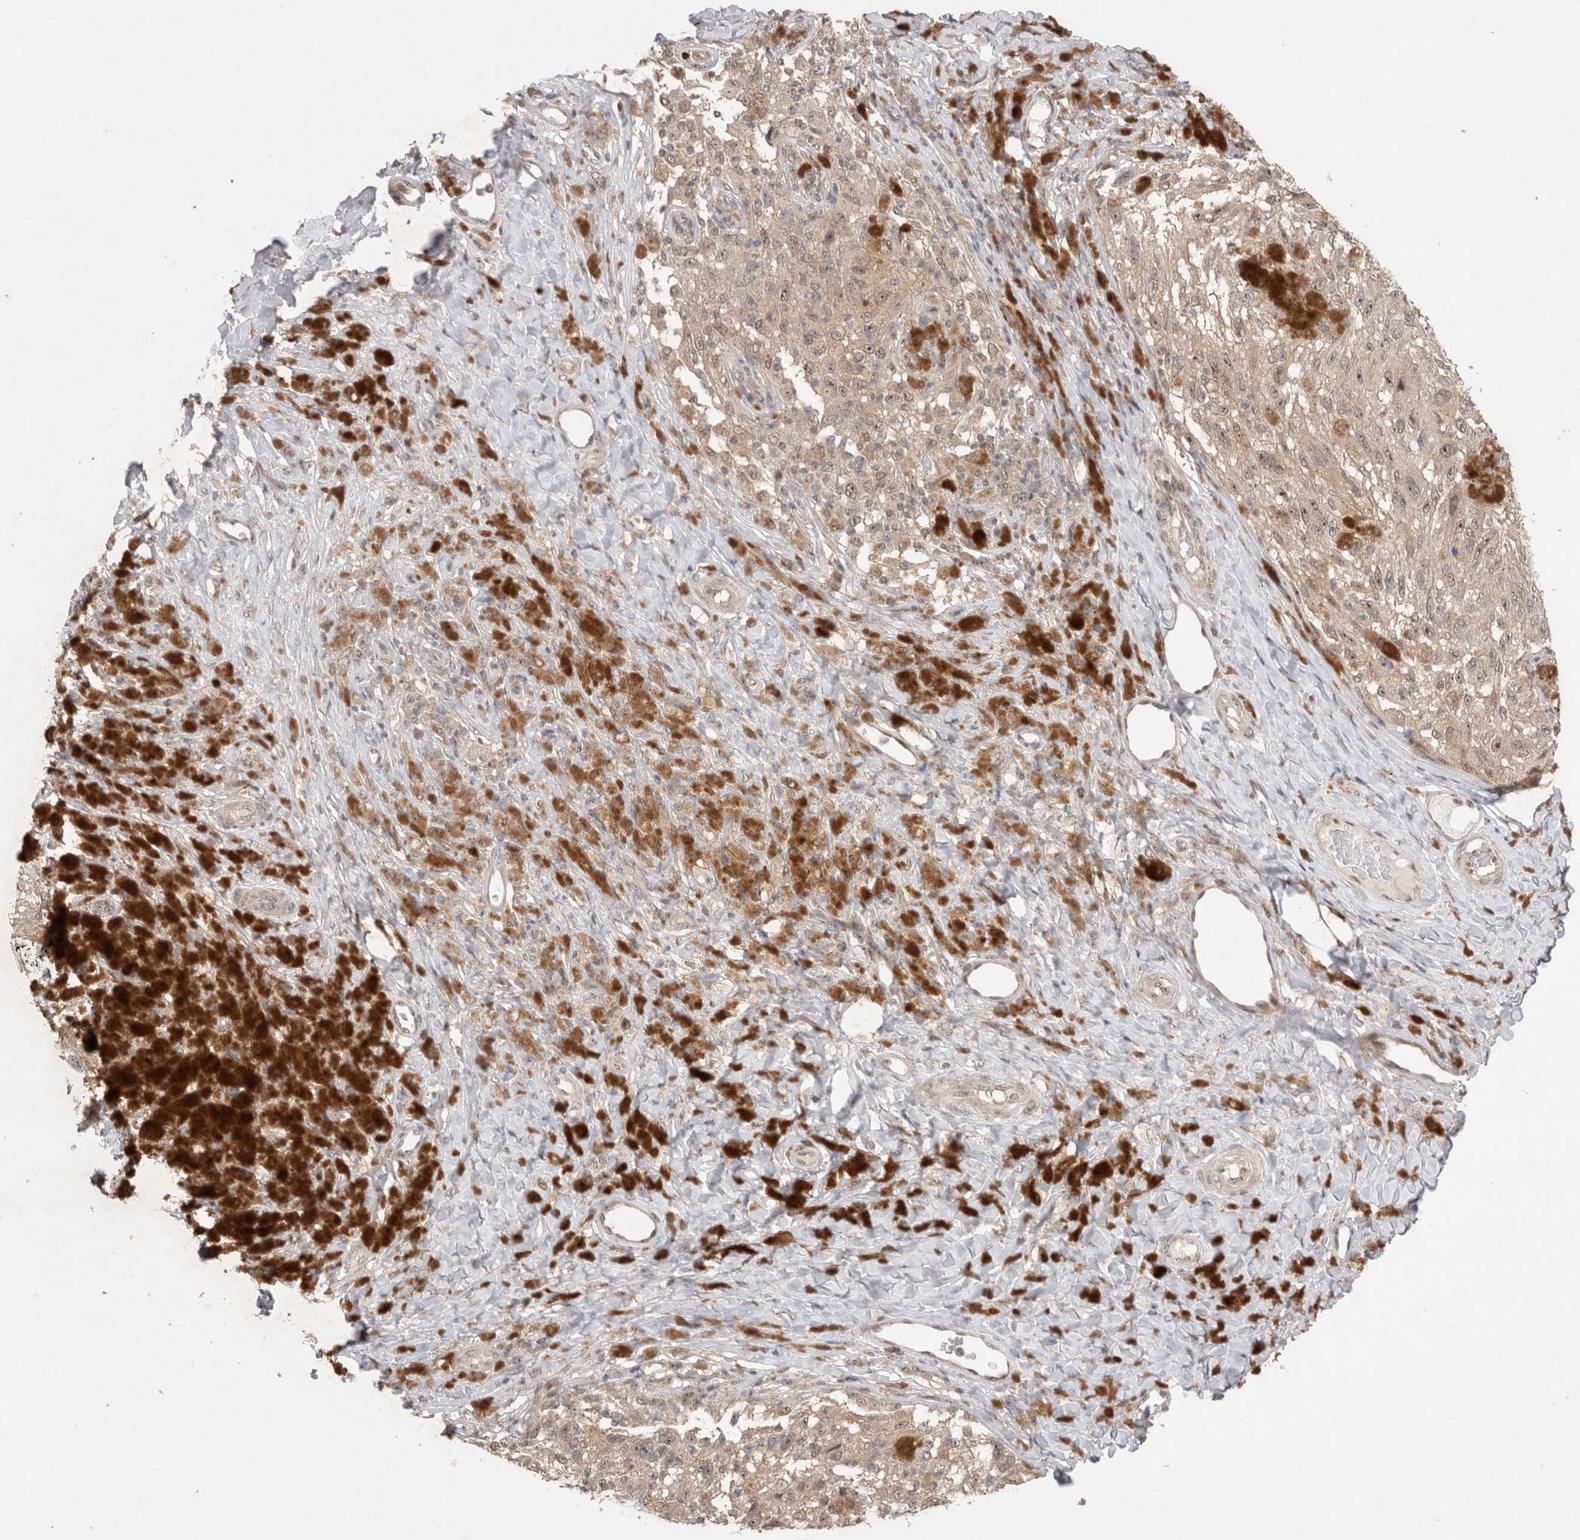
{"staining": {"intensity": "weak", "quantity": "25%-75%", "location": "nuclear"}, "tissue": "melanoma", "cell_type": "Tumor cells", "image_type": "cancer", "snomed": [{"axis": "morphology", "description": "Malignant melanoma, NOS"}, {"axis": "topography", "description": "Skin"}], "caption": "Protein staining of malignant melanoma tissue shows weak nuclear staining in approximately 25%-75% of tumor cells.", "gene": "SLC29A1", "patient": {"sex": "female", "age": 73}}